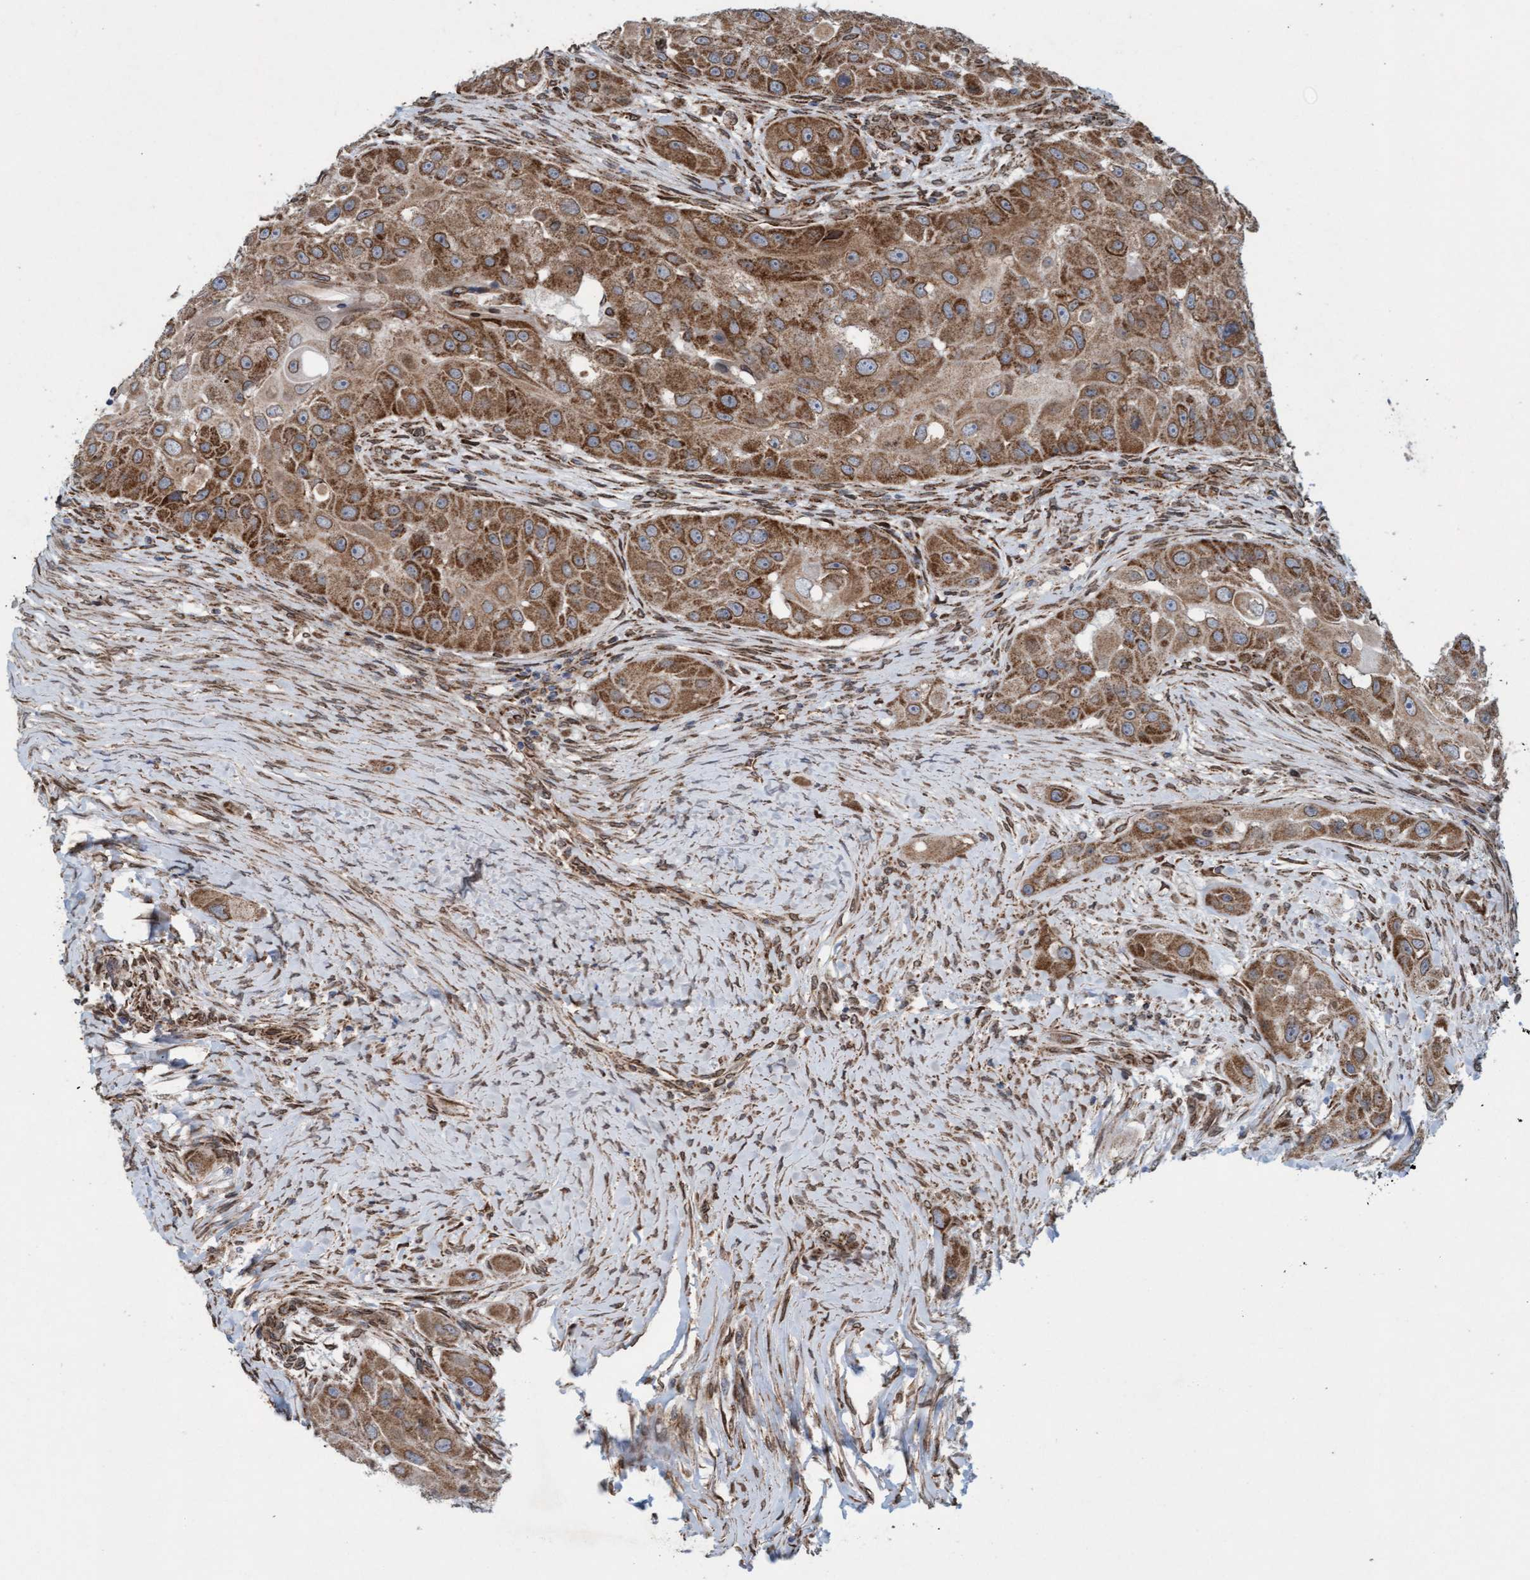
{"staining": {"intensity": "moderate", "quantity": ">75%", "location": "cytoplasmic/membranous"}, "tissue": "head and neck cancer", "cell_type": "Tumor cells", "image_type": "cancer", "snomed": [{"axis": "morphology", "description": "Normal tissue, NOS"}, {"axis": "morphology", "description": "Squamous cell carcinoma, NOS"}, {"axis": "topography", "description": "Skeletal muscle"}, {"axis": "topography", "description": "Head-Neck"}], "caption": "Tumor cells reveal medium levels of moderate cytoplasmic/membranous positivity in about >75% of cells in human head and neck squamous cell carcinoma. (DAB IHC, brown staining for protein, blue staining for nuclei).", "gene": "MRPS23", "patient": {"sex": "male", "age": 51}}